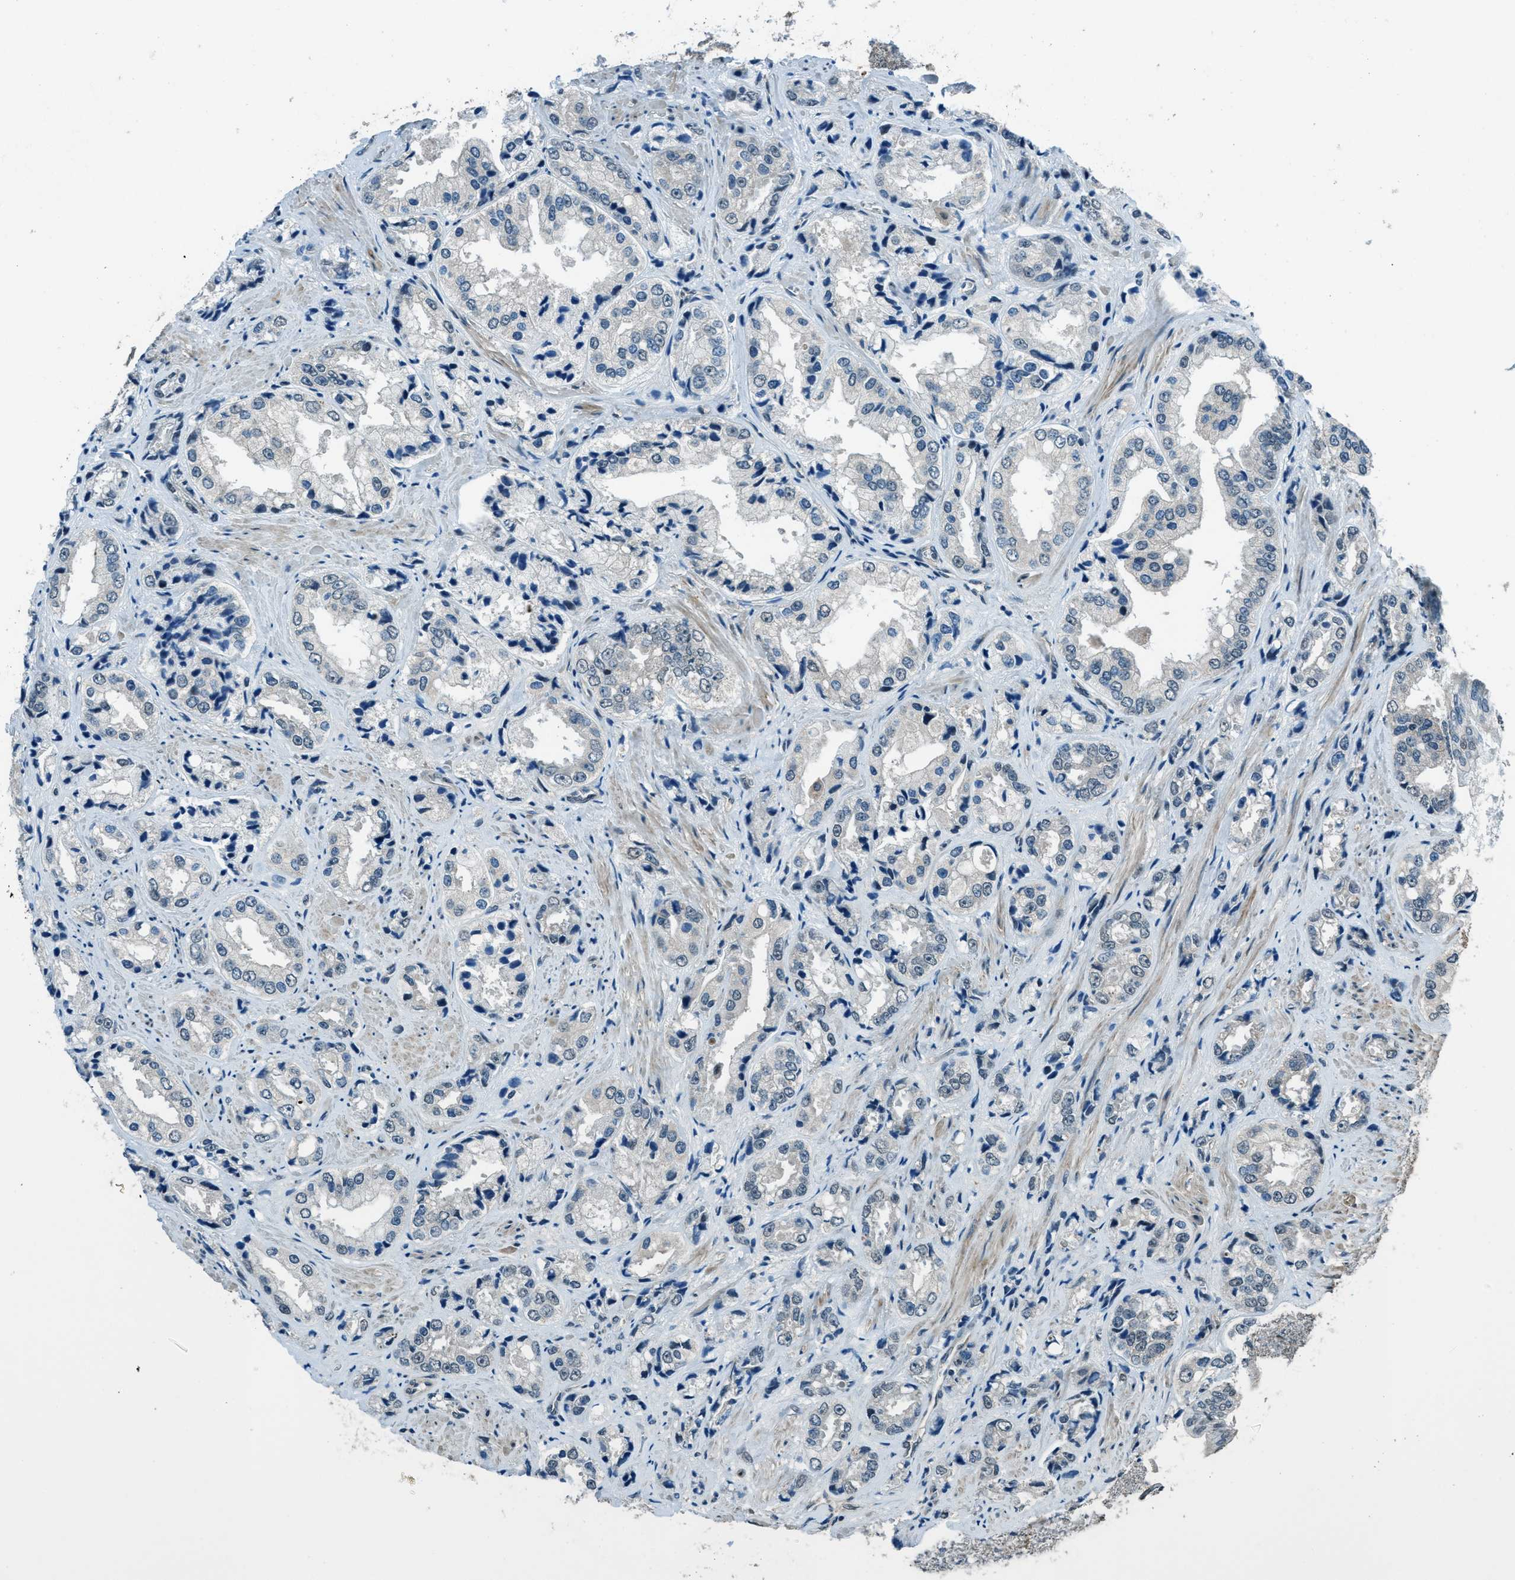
{"staining": {"intensity": "negative", "quantity": "none", "location": "none"}, "tissue": "prostate cancer", "cell_type": "Tumor cells", "image_type": "cancer", "snomed": [{"axis": "morphology", "description": "Adenocarcinoma, High grade"}, {"axis": "topography", "description": "Prostate"}], "caption": "Prostate cancer (adenocarcinoma (high-grade)) was stained to show a protein in brown. There is no significant positivity in tumor cells.", "gene": "NPEPL1", "patient": {"sex": "male", "age": 61}}